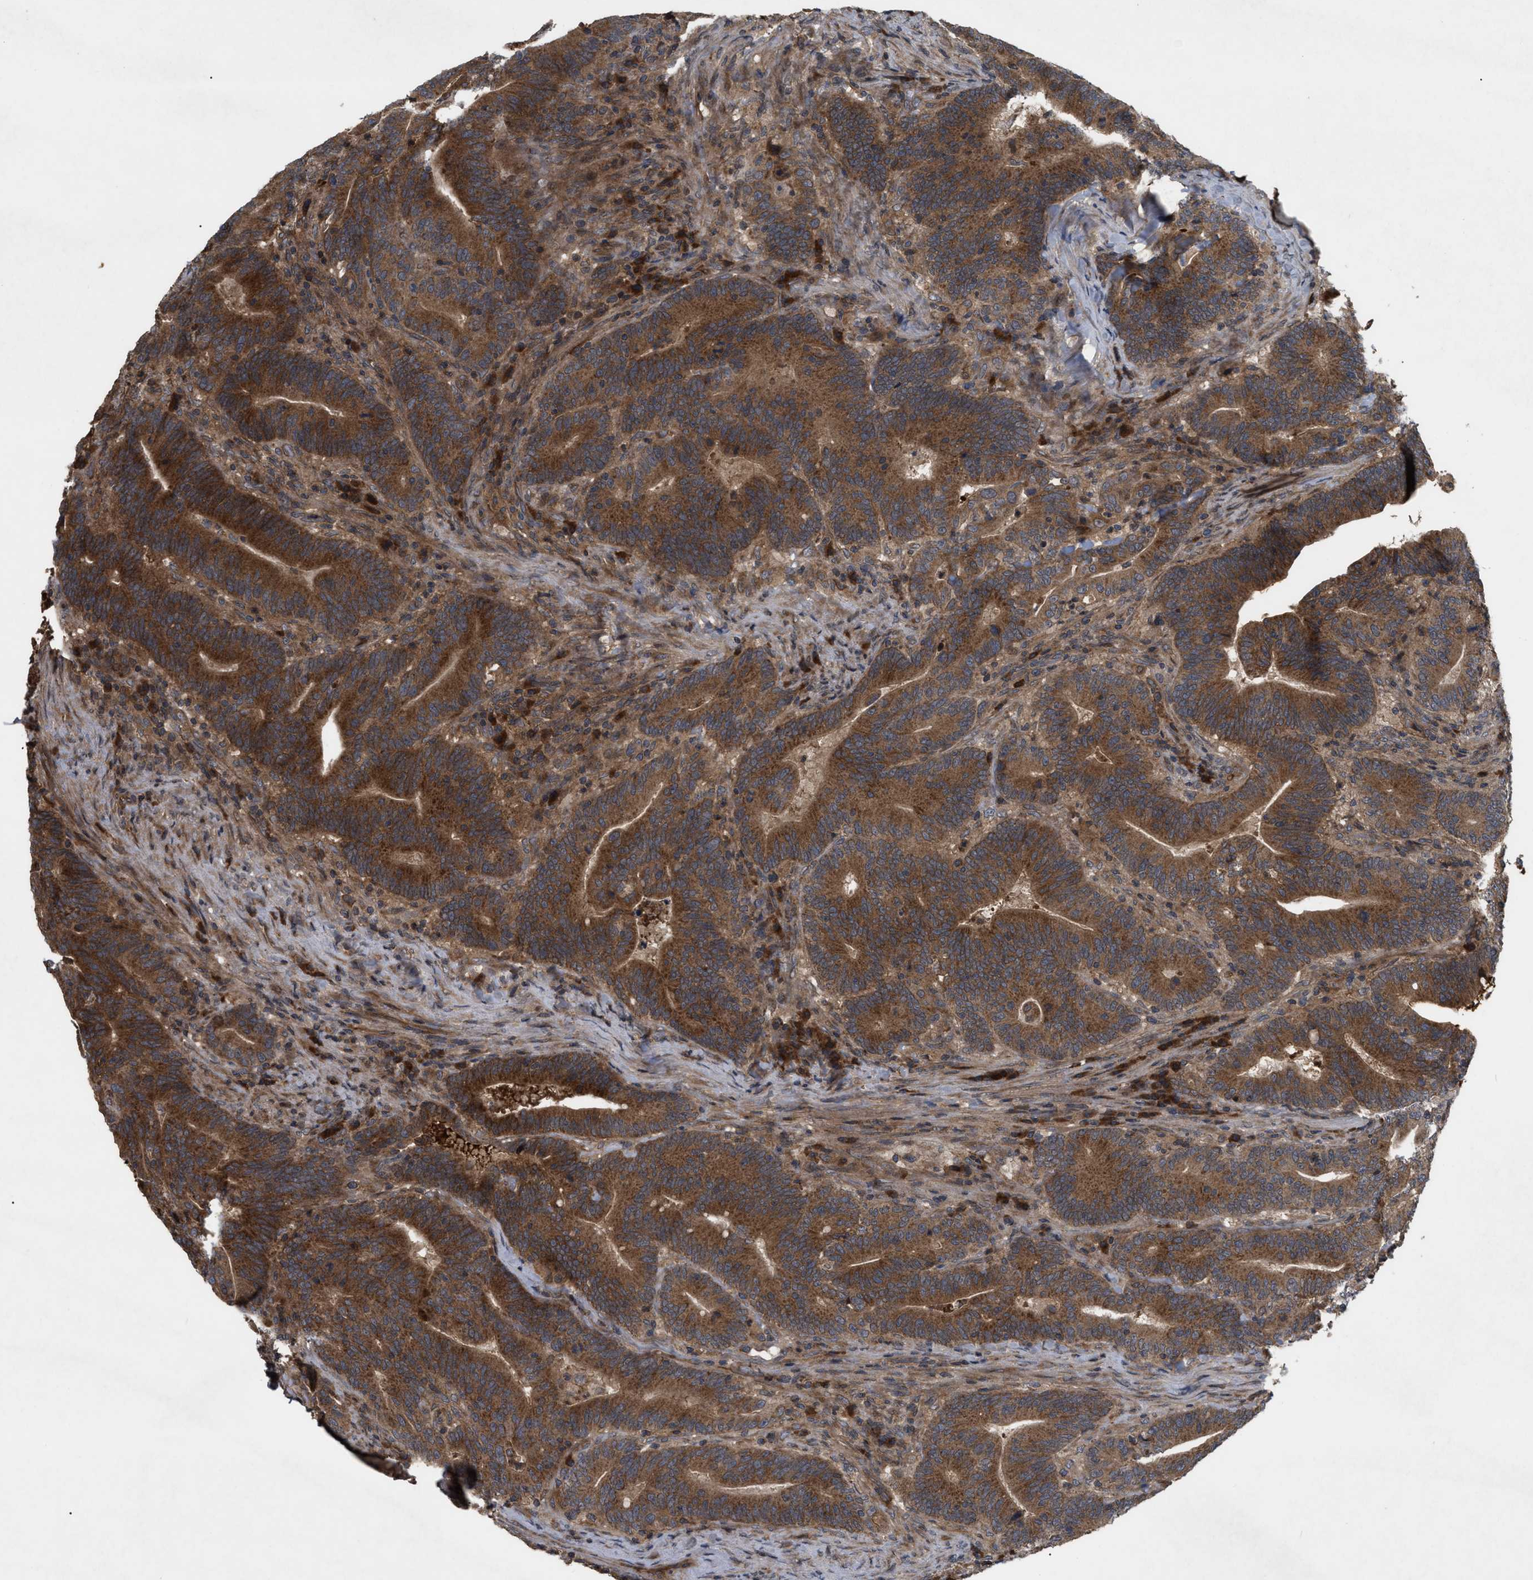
{"staining": {"intensity": "strong", "quantity": ">75%", "location": "cytoplasmic/membranous"}, "tissue": "colorectal cancer", "cell_type": "Tumor cells", "image_type": "cancer", "snomed": [{"axis": "morphology", "description": "Normal tissue, NOS"}, {"axis": "morphology", "description": "Adenocarcinoma, NOS"}, {"axis": "topography", "description": "Colon"}], "caption": "Colorectal adenocarcinoma stained with DAB (3,3'-diaminobenzidine) IHC reveals high levels of strong cytoplasmic/membranous positivity in approximately >75% of tumor cells.", "gene": "RAB2A", "patient": {"sex": "female", "age": 66}}